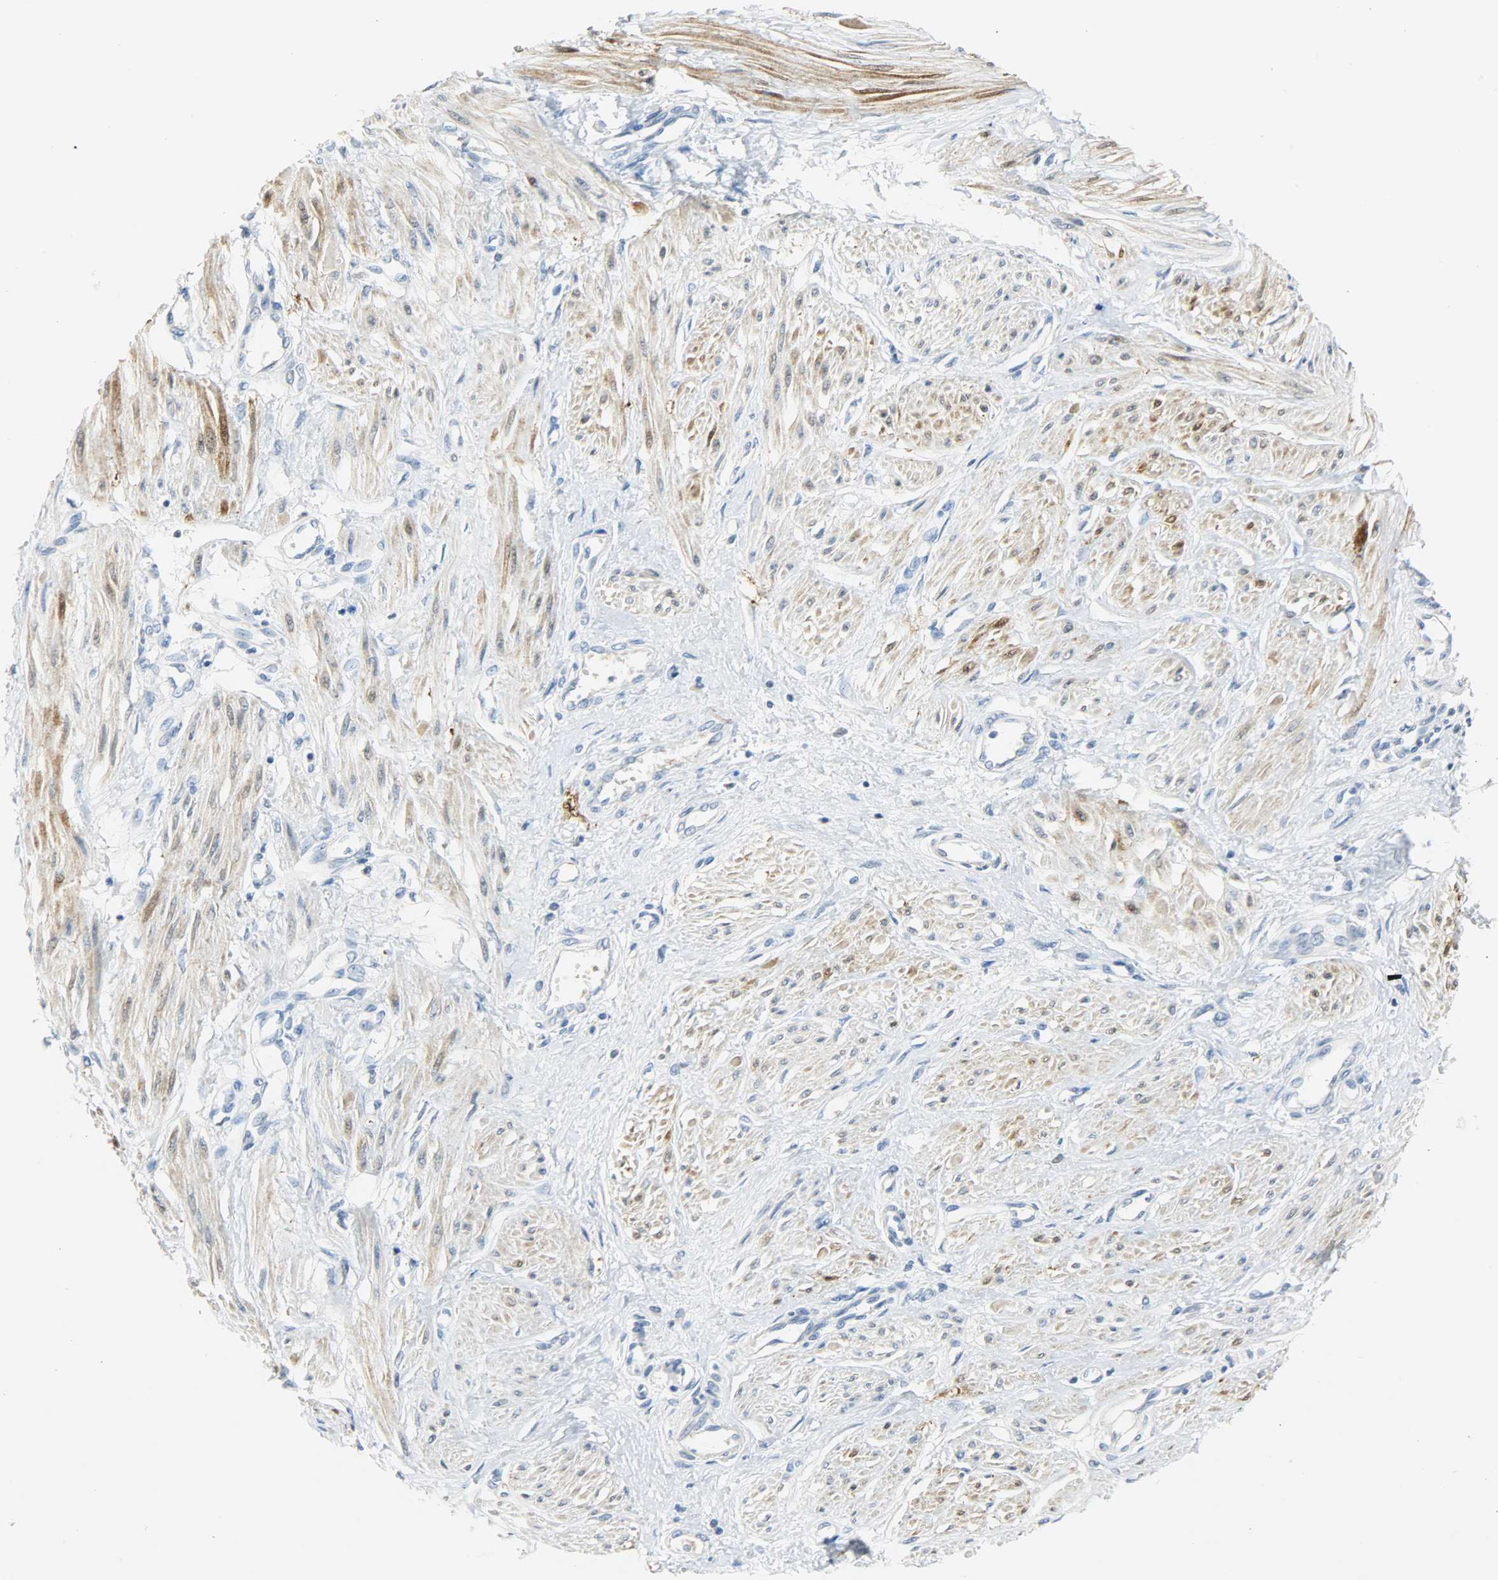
{"staining": {"intensity": "weak", "quantity": "25%-75%", "location": "cytoplasmic/membranous"}, "tissue": "smooth muscle", "cell_type": "Smooth muscle cells", "image_type": "normal", "snomed": [{"axis": "morphology", "description": "Normal tissue, NOS"}, {"axis": "topography", "description": "Smooth muscle"}, {"axis": "topography", "description": "Uterus"}], "caption": "Benign smooth muscle was stained to show a protein in brown. There is low levels of weak cytoplasmic/membranous staining in about 25%-75% of smooth muscle cells.", "gene": "CA3", "patient": {"sex": "female", "age": 39}}